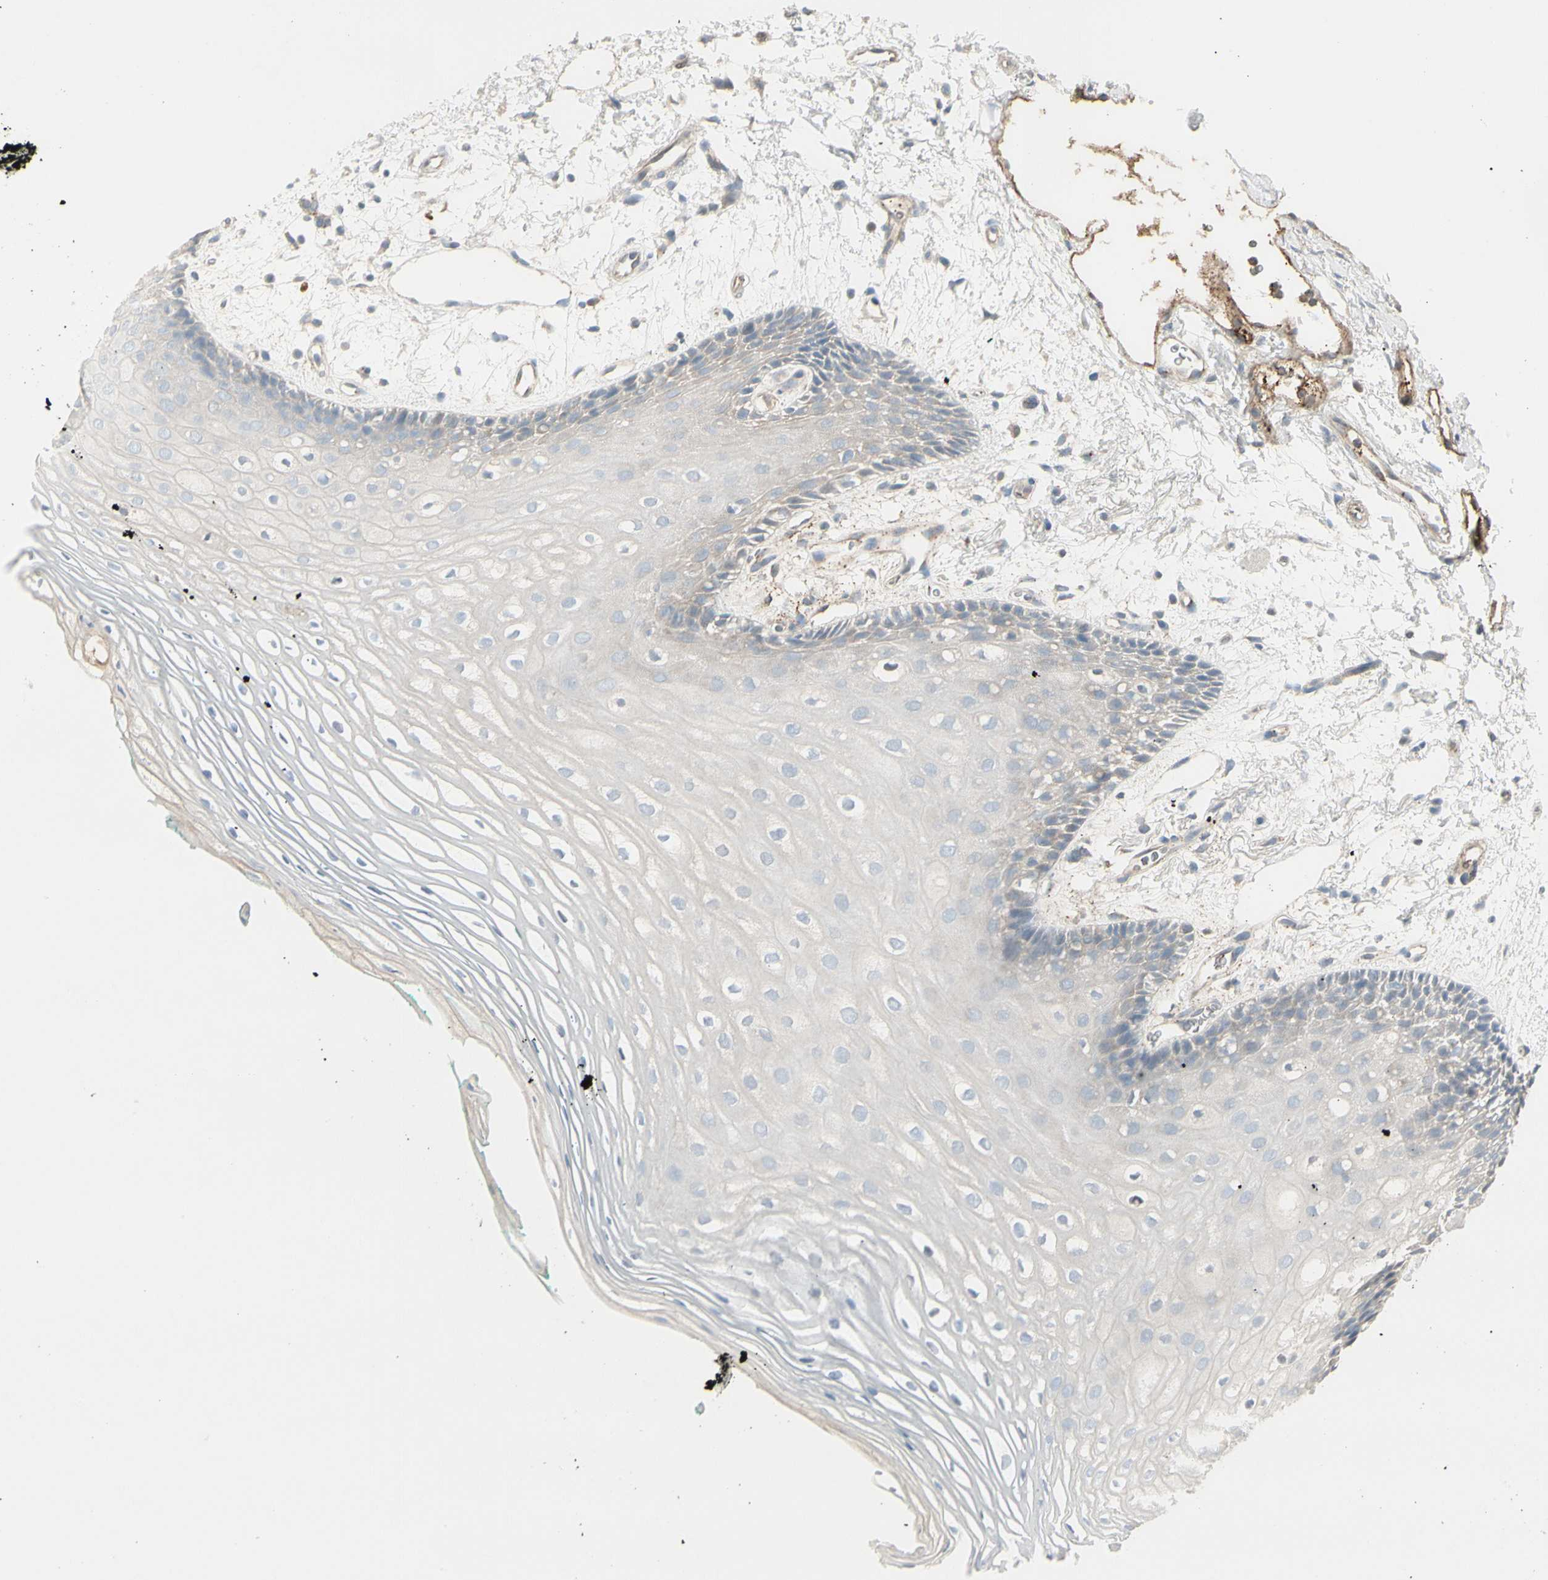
{"staining": {"intensity": "negative", "quantity": "none", "location": "none"}, "tissue": "oral mucosa", "cell_type": "Squamous epithelial cells", "image_type": "normal", "snomed": [{"axis": "morphology", "description": "Normal tissue, NOS"}, {"axis": "topography", "description": "Skeletal muscle"}, {"axis": "topography", "description": "Oral tissue"}, {"axis": "topography", "description": "Peripheral nerve tissue"}], "caption": "A histopathology image of oral mucosa stained for a protein reveals no brown staining in squamous epithelial cells. (Stains: DAB IHC with hematoxylin counter stain, Microscopy: brightfield microscopy at high magnification).", "gene": "CACNA2D1", "patient": {"sex": "female", "age": 84}}